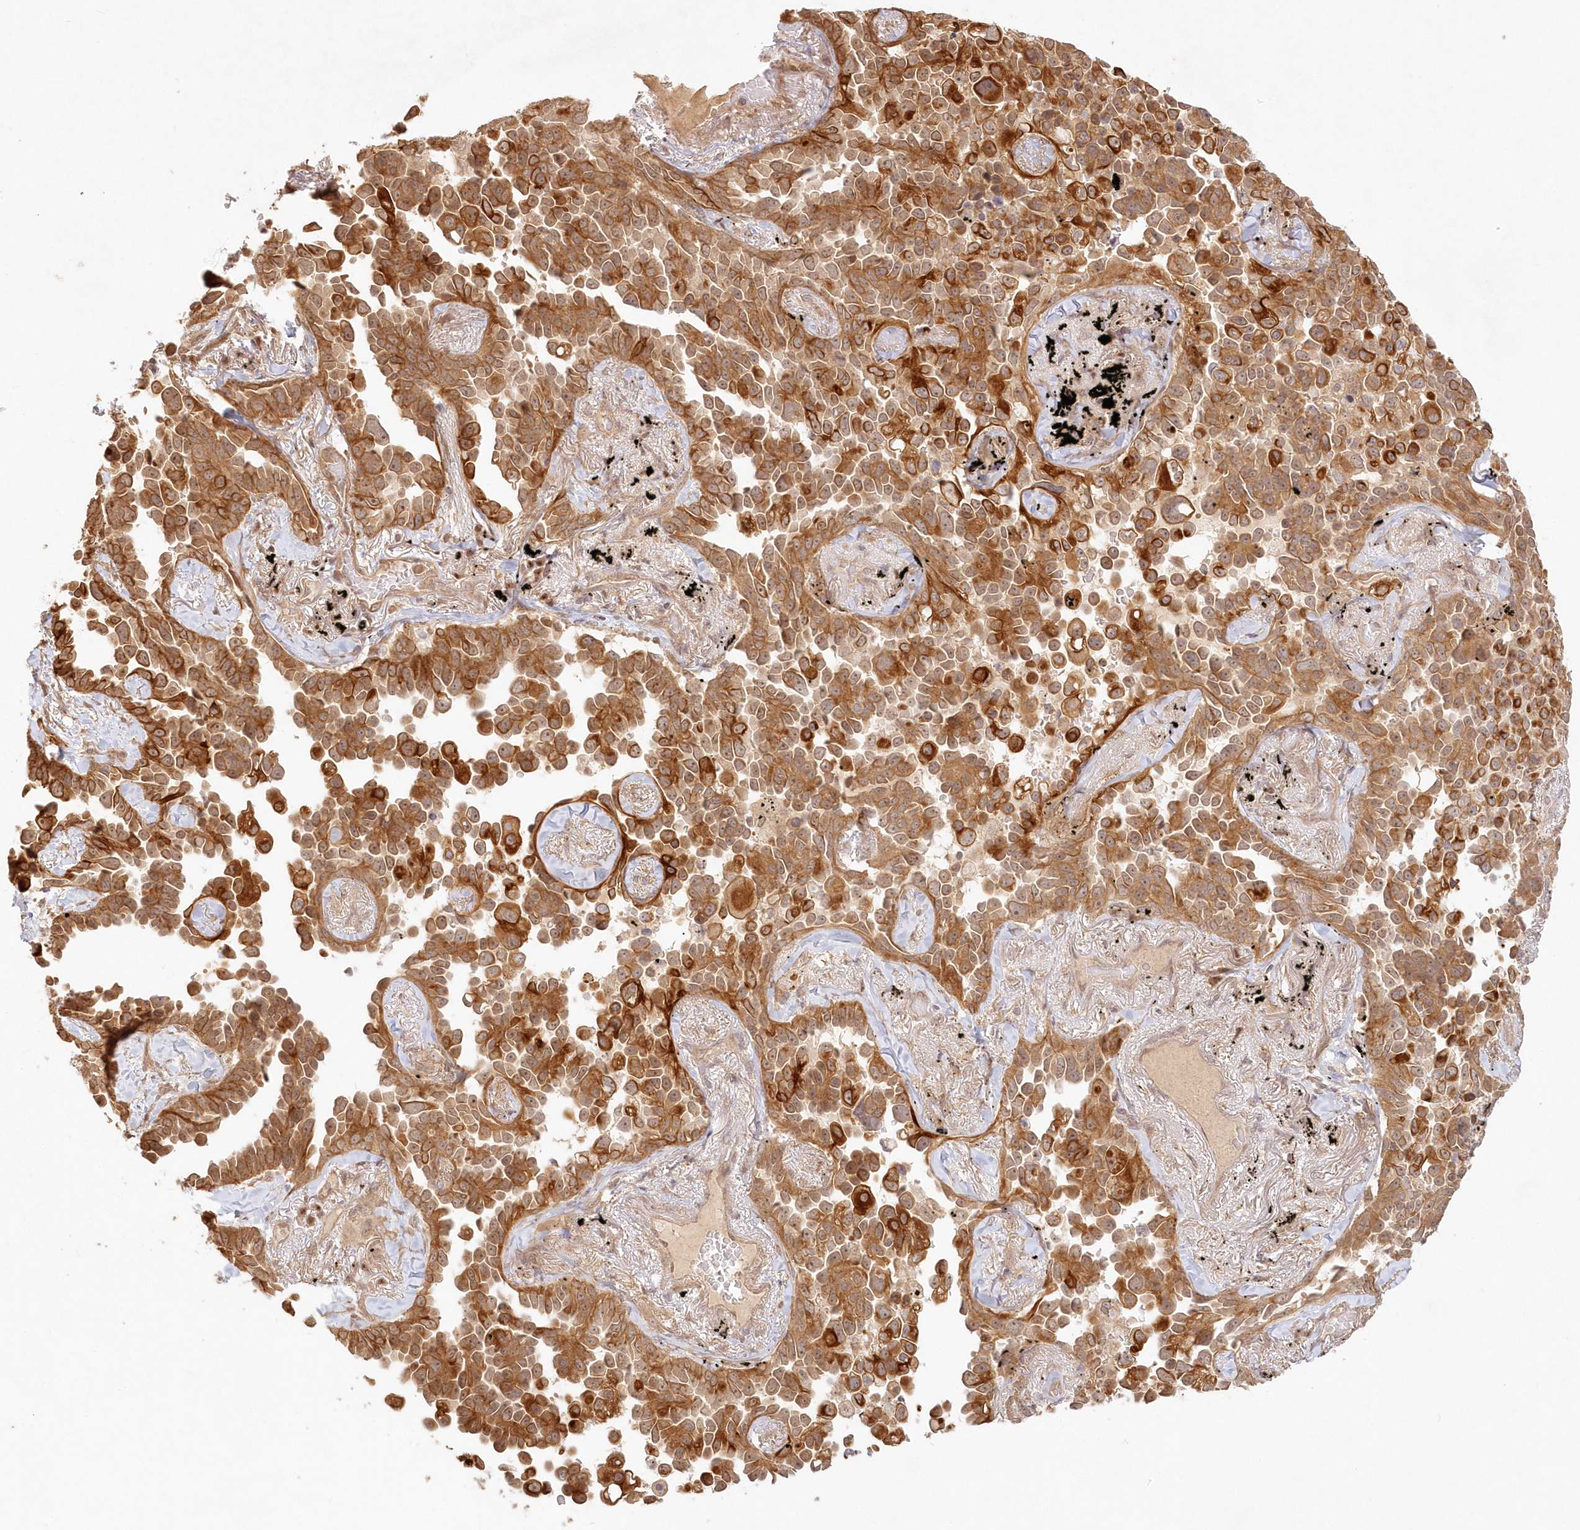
{"staining": {"intensity": "moderate", "quantity": ">75%", "location": "cytoplasmic/membranous"}, "tissue": "lung cancer", "cell_type": "Tumor cells", "image_type": "cancer", "snomed": [{"axis": "morphology", "description": "Adenocarcinoma, NOS"}, {"axis": "topography", "description": "Lung"}], "caption": "About >75% of tumor cells in human lung cancer exhibit moderate cytoplasmic/membranous protein staining as visualized by brown immunohistochemical staining.", "gene": "KIAA0232", "patient": {"sex": "female", "age": 67}}